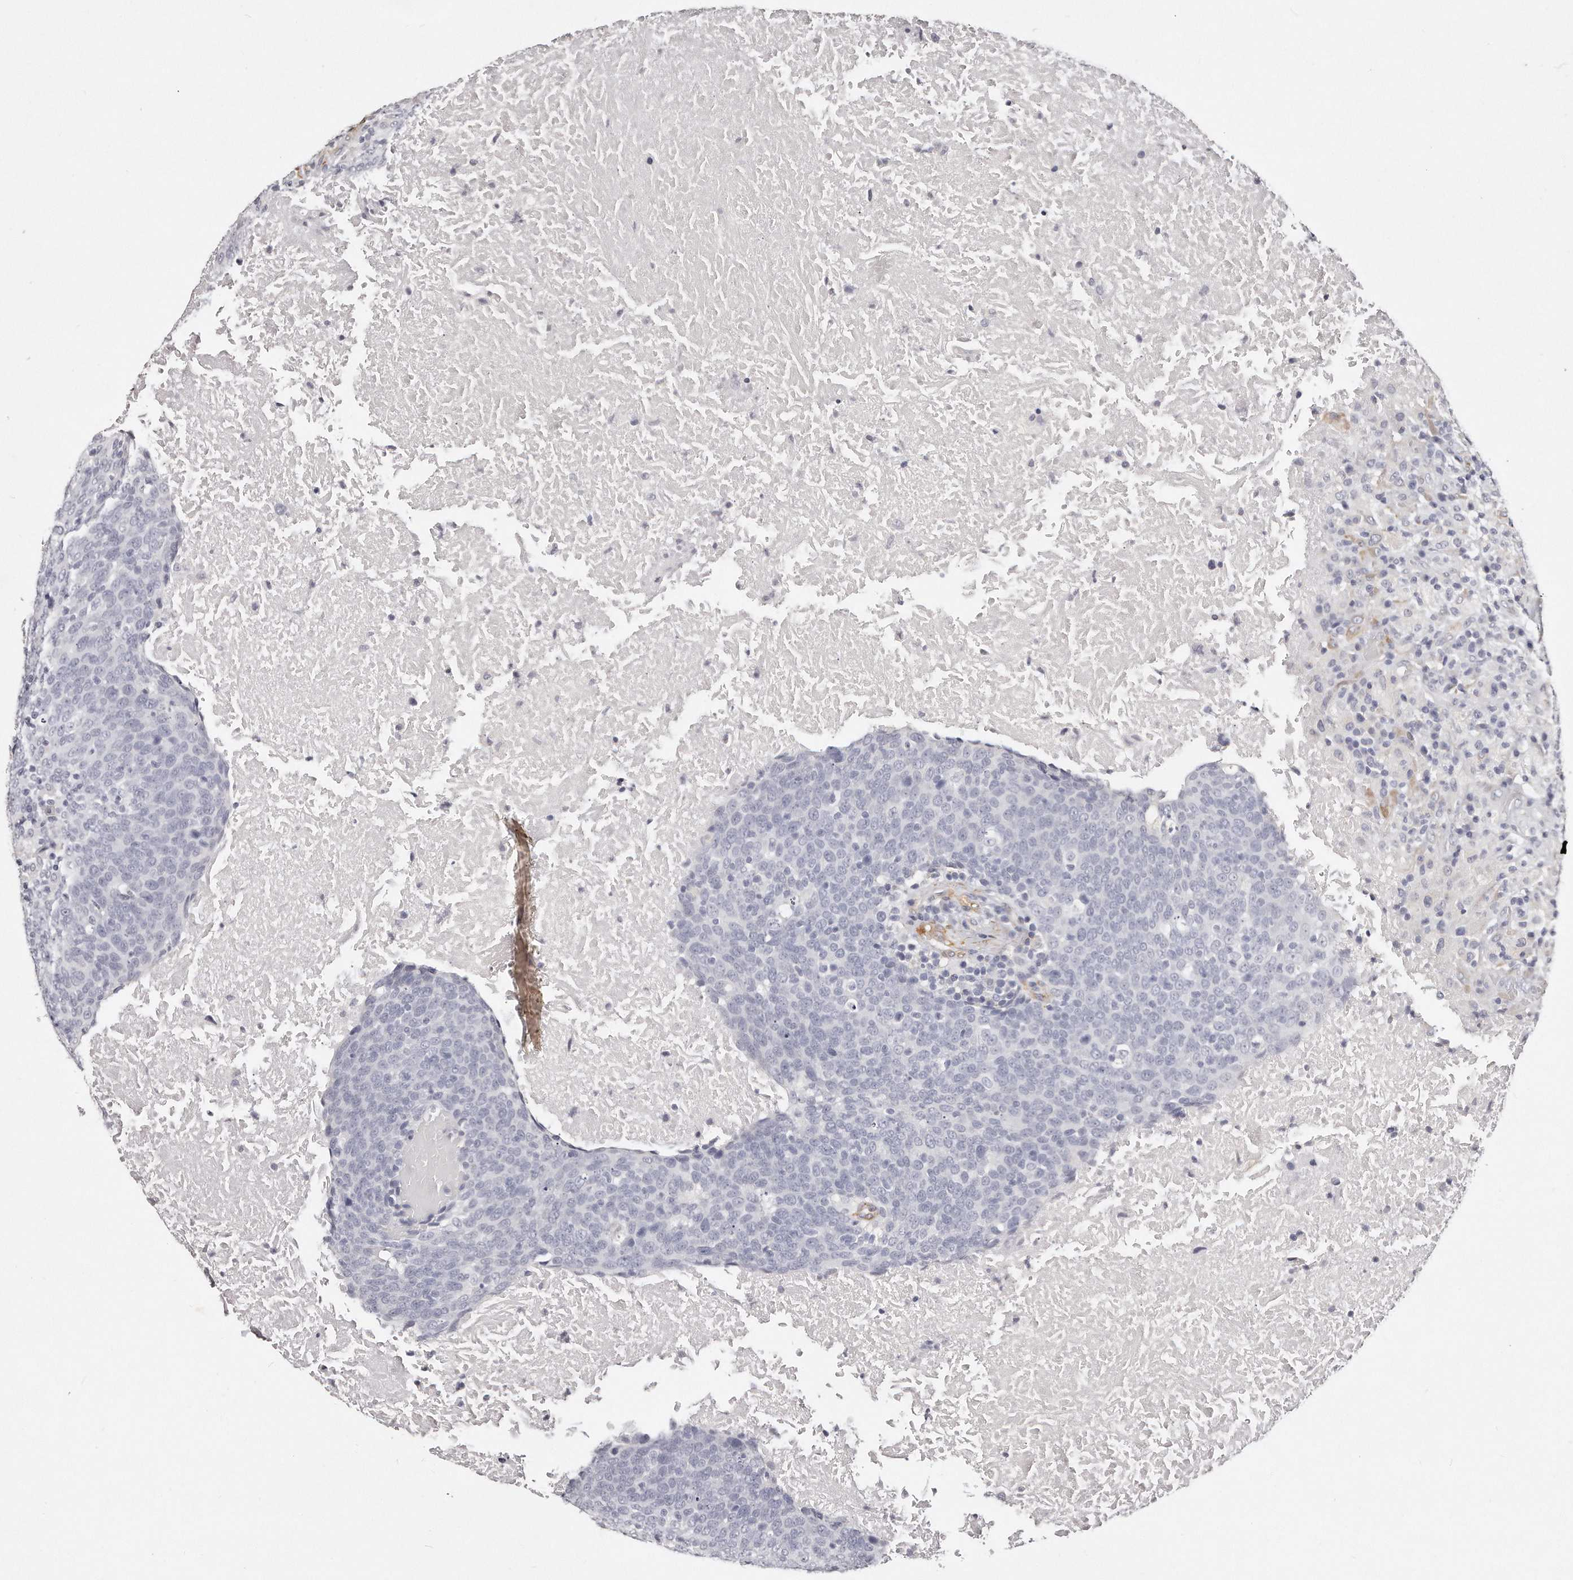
{"staining": {"intensity": "negative", "quantity": "none", "location": "none"}, "tissue": "head and neck cancer", "cell_type": "Tumor cells", "image_type": "cancer", "snomed": [{"axis": "morphology", "description": "Squamous cell carcinoma, NOS"}, {"axis": "morphology", "description": "Squamous cell carcinoma, metastatic, NOS"}, {"axis": "topography", "description": "Lymph node"}, {"axis": "topography", "description": "Head-Neck"}], "caption": "IHC histopathology image of neoplastic tissue: head and neck metastatic squamous cell carcinoma stained with DAB demonstrates no significant protein staining in tumor cells.", "gene": "LMOD1", "patient": {"sex": "male", "age": 62}}